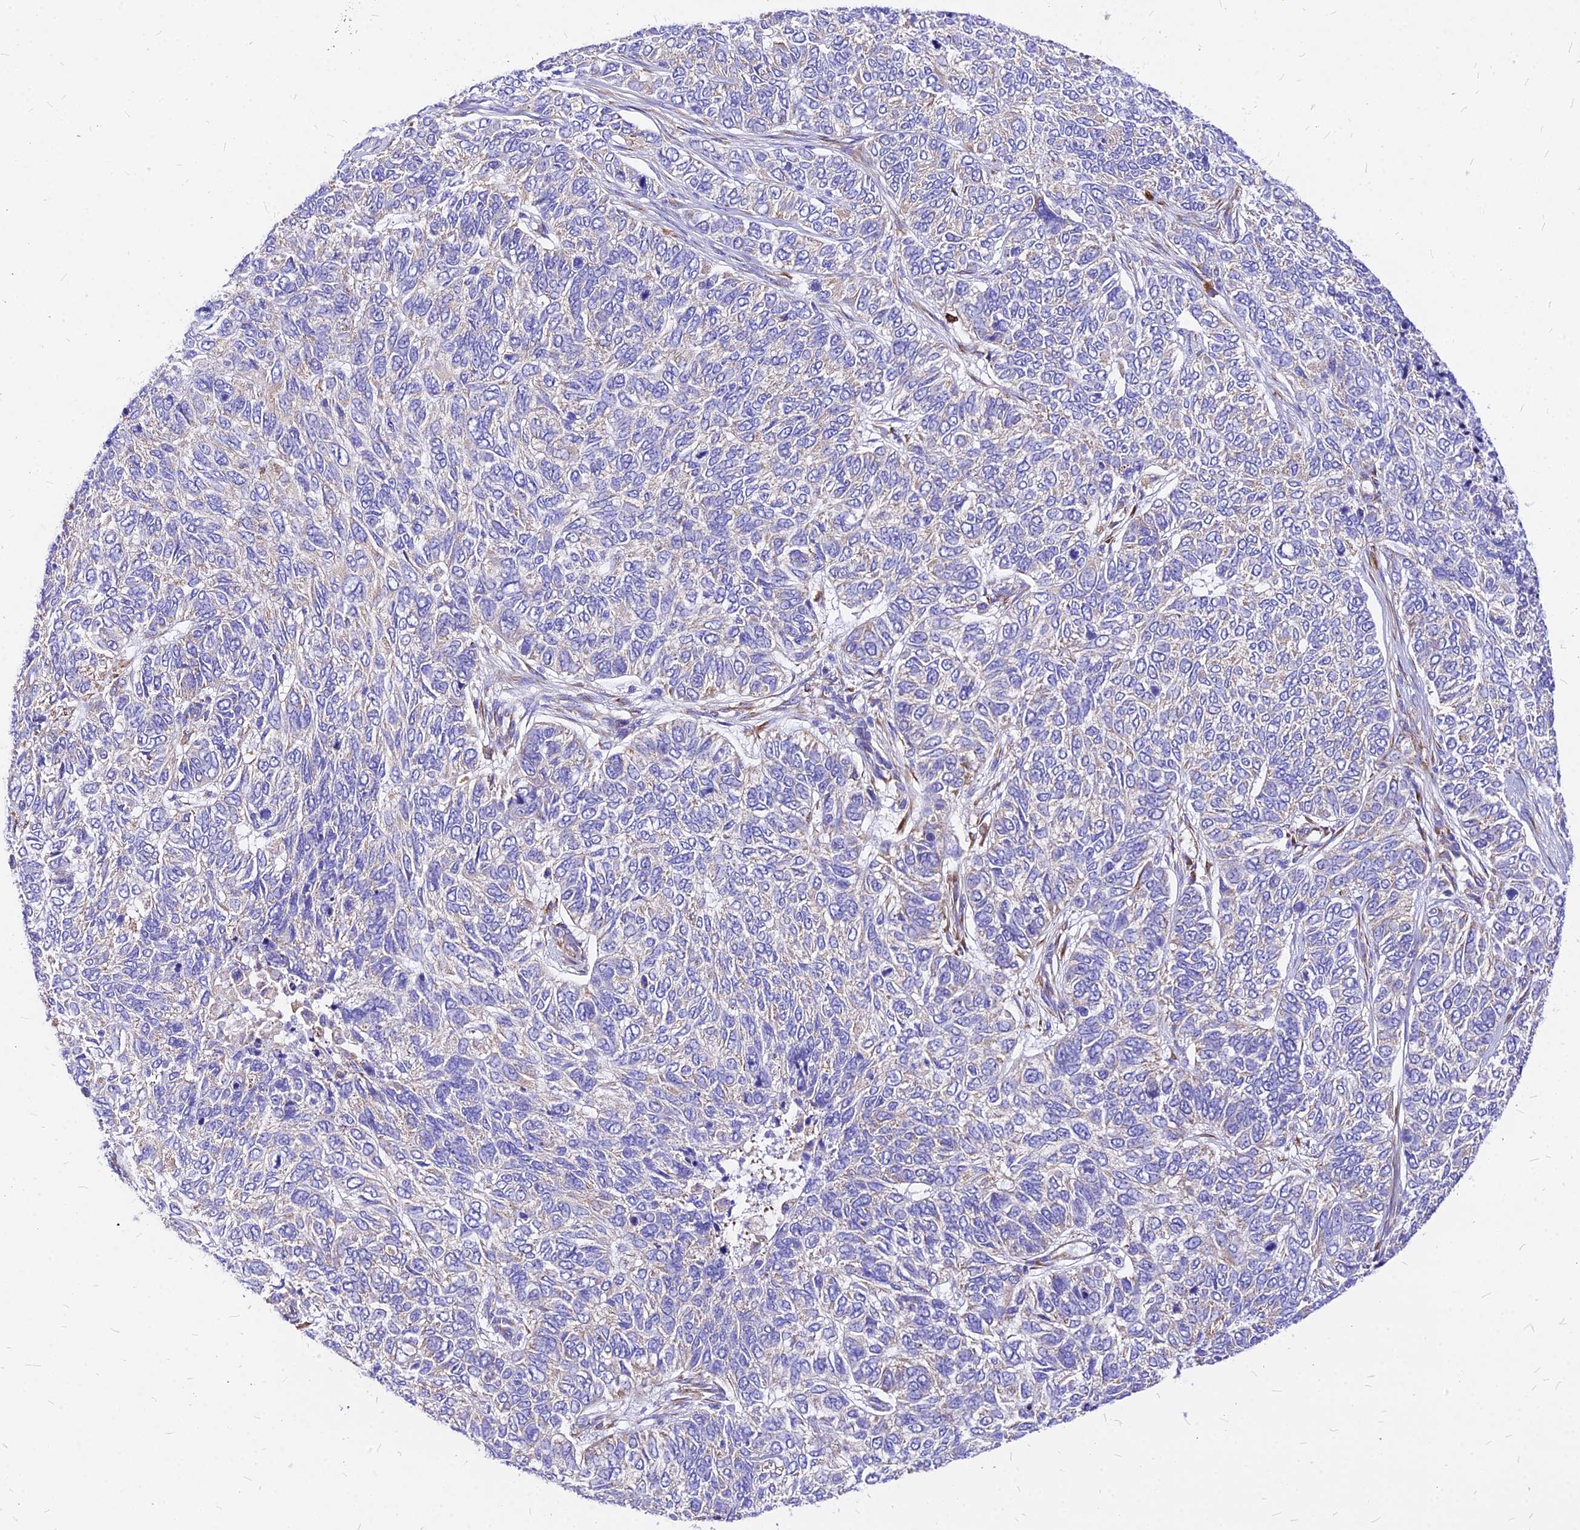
{"staining": {"intensity": "weak", "quantity": "25%-75%", "location": "cytoplasmic/membranous"}, "tissue": "skin cancer", "cell_type": "Tumor cells", "image_type": "cancer", "snomed": [{"axis": "morphology", "description": "Basal cell carcinoma"}, {"axis": "topography", "description": "Skin"}], "caption": "Protein analysis of skin cancer tissue displays weak cytoplasmic/membranous positivity in approximately 25%-75% of tumor cells.", "gene": "RPL19", "patient": {"sex": "female", "age": 65}}